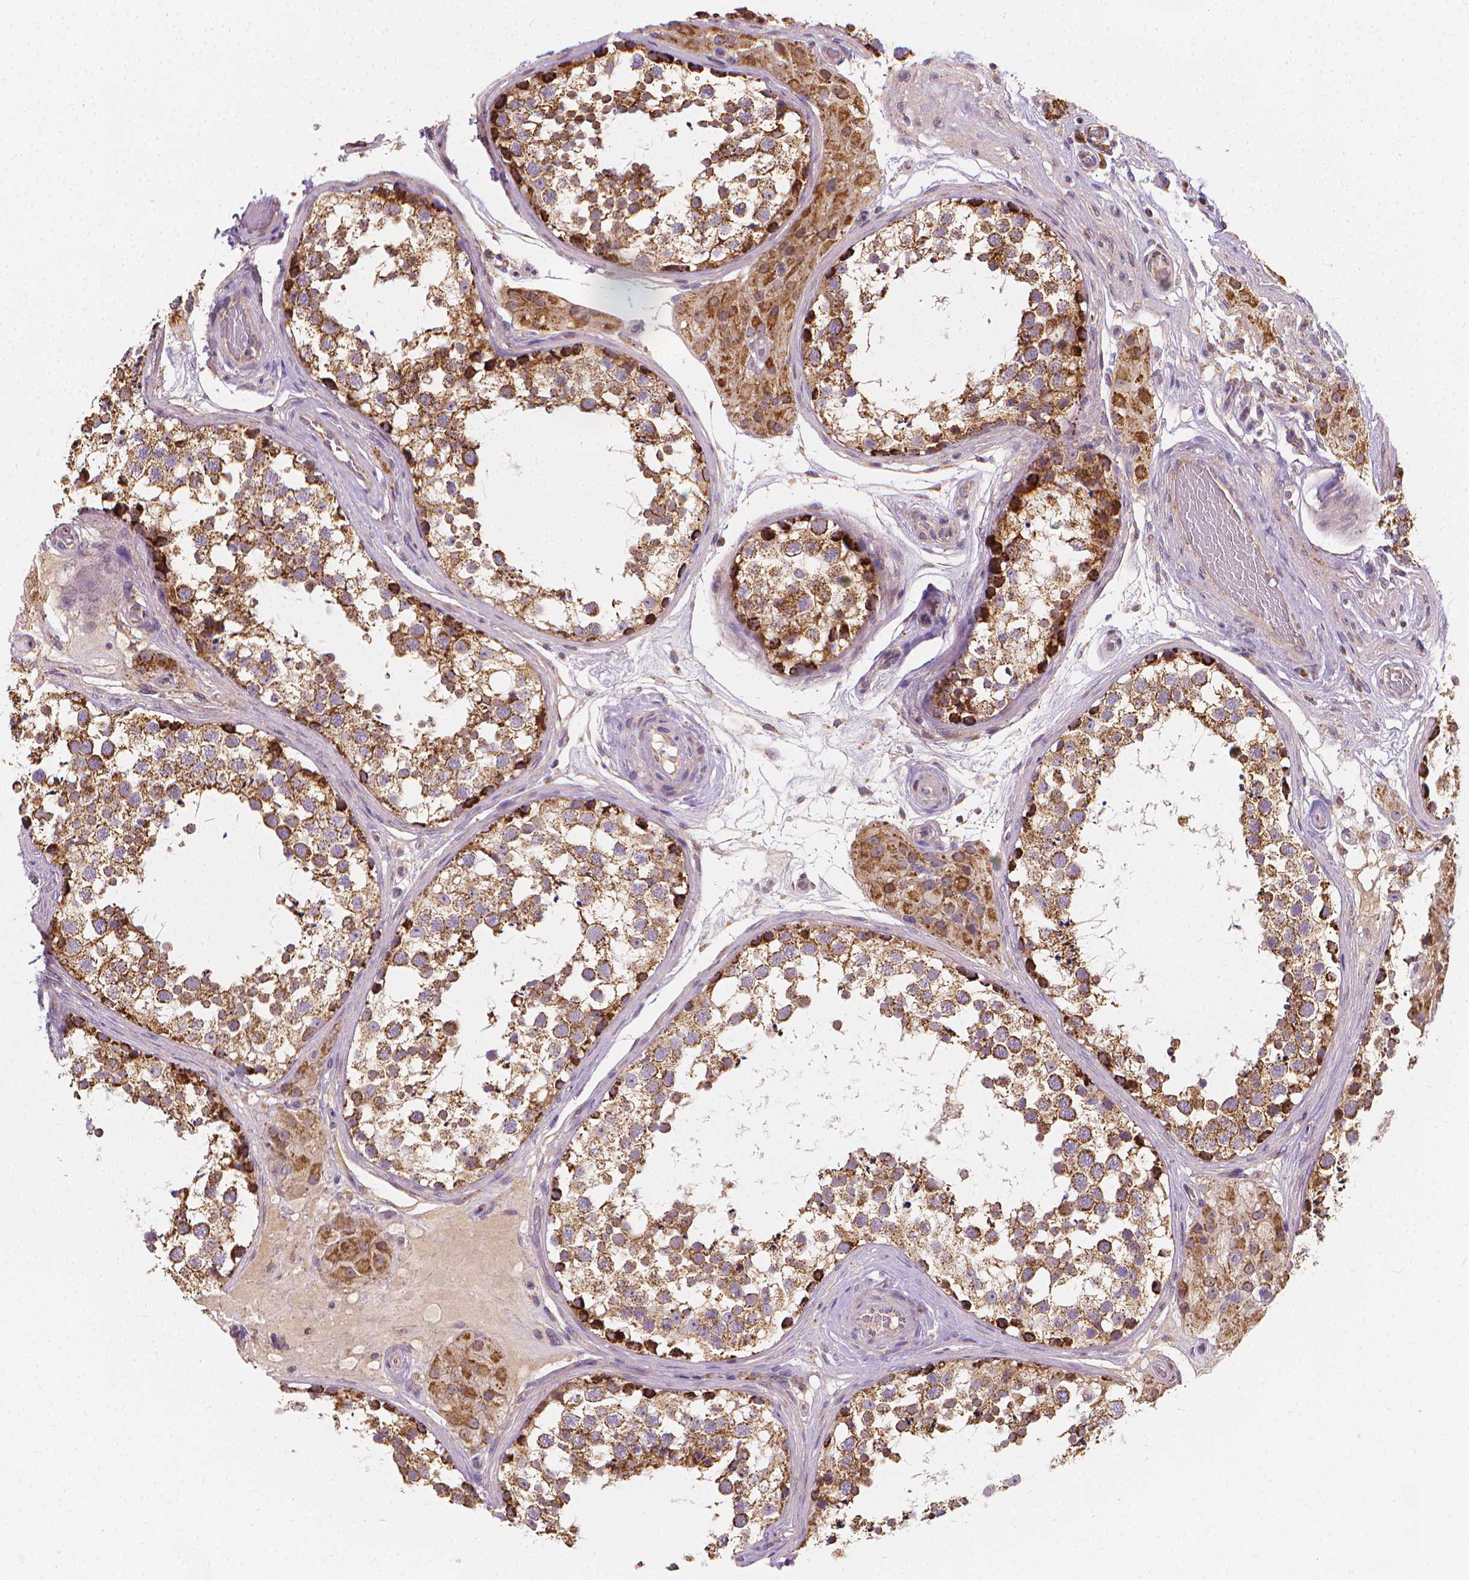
{"staining": {"intensity": "strong", "quantity": ">75%", "location": "cytoplasmic/membranous"}, "tissue": "testis", "cell_type": "Cells in seminiferous ducts", "image_type": "normal", "snomed": [{"axis": "morphology", "description": "Normal tissue, NOS"}, {"axis": "morphology", "description": "Seminoma, NOS"}, {"axis": "topography", "description": "Testis"}], "caption": "A photomicrograph of testis stained for a protein displays strong cytoplasmic/membranous brown staining in cells in seminiferous ducts.", "gene": "SNCAIP", "patient": {"sex": "male", "age": 65}}